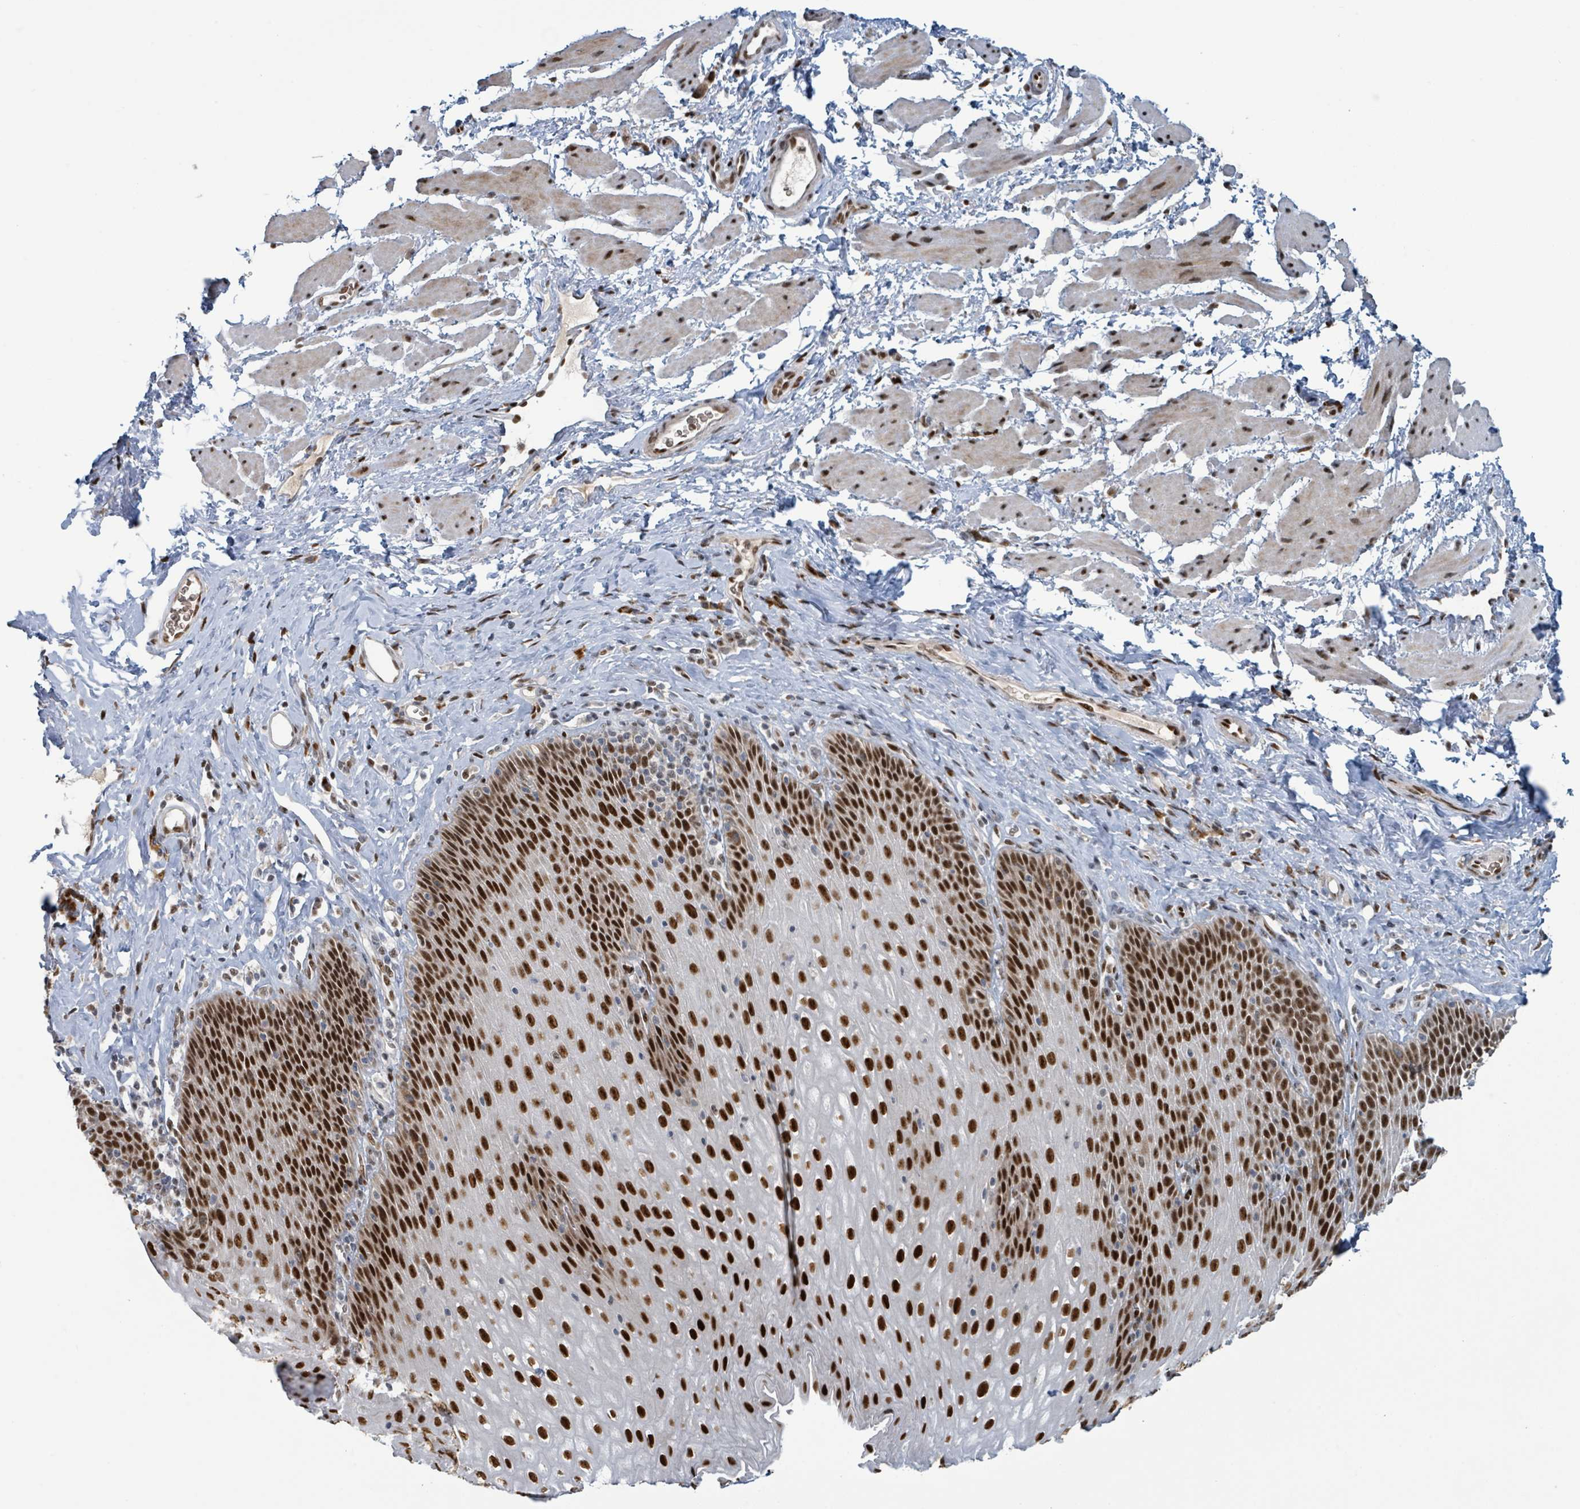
{"staining": {"intensity": "strong", "quantity": ">75%", "location": "nuclear"}, "tissue": "esophagus", "cell_type": "Squamous epithelial cells", "image_type": "normal", "snomed": [{"axis": "morphology", "description": "Normal tissue, NOS"}, {"axis": "topography", "description": "Esophagus"}], "caption": "Protein staining of normal esophagus exhibits strong nuclear staining in about >75% of squamous epithelial cells. (DAB = brown stain, brightfield microscopy at high magnification).", "gene": "KLF3", "patient": {"sex": "female", "age": 61}}